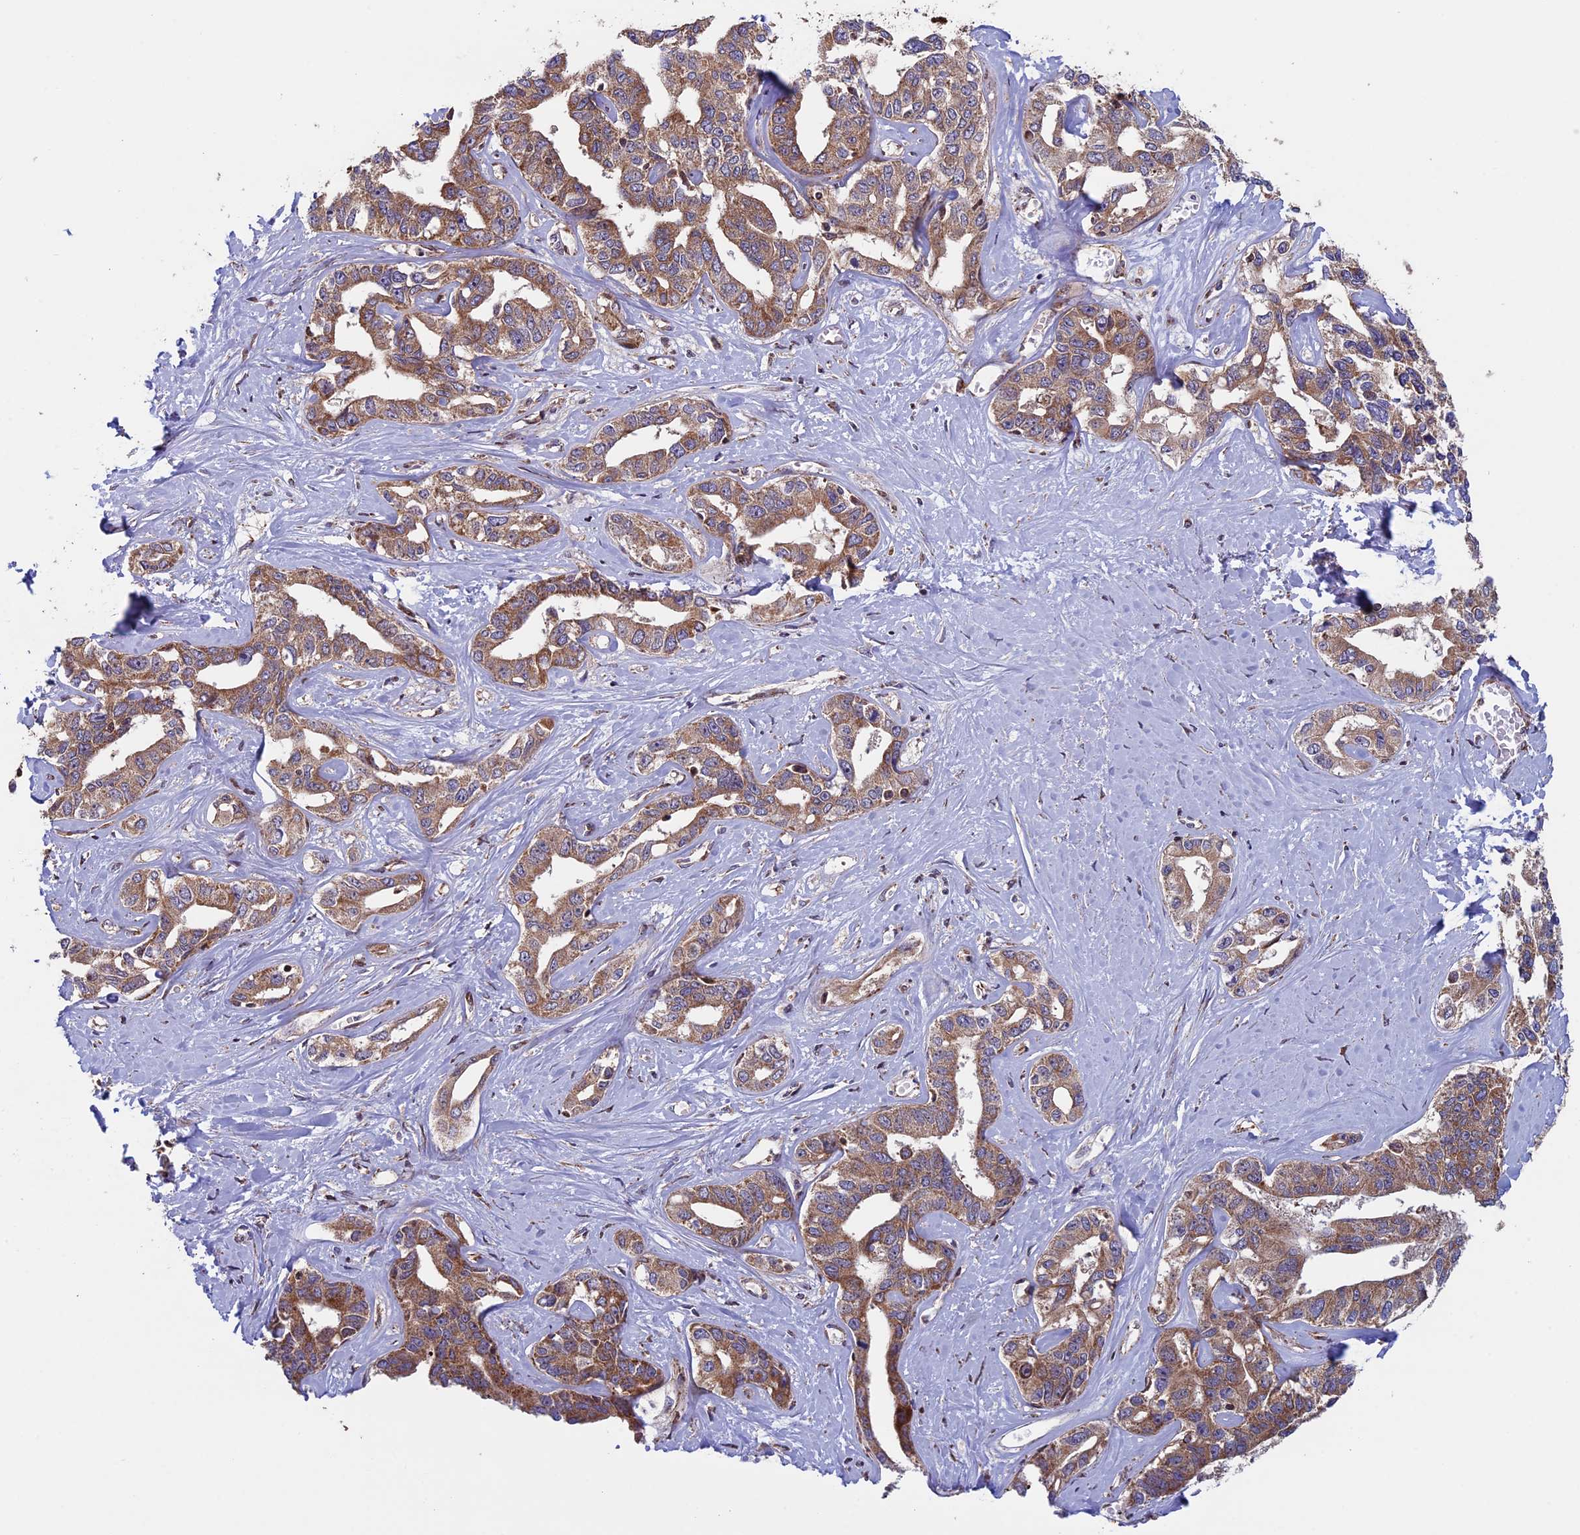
{"staining": {"intensity": "moderate", "quantity": ">75%", "location": "cytoplasmic/membranous"}, "tissue": "liver cancer", "cell_type": "Tumor cells", "image_type": "cancer", "snomed": [{"axis": "morphology", "description": "Cholangiocarcinoma"}, {"axis": "topography", "description": "Liver"}], "caption": "Immunohistochemistry (IHC) photomicrograph of human cholangiocarcinoma (liver) stained for a protein (brown), which reveals medium levels of moderate cytoplasmic/membranous expression in about >75% of tumor cells.", "gene": "CCDC8", "patient": {"sex": "male", "age": 59}}